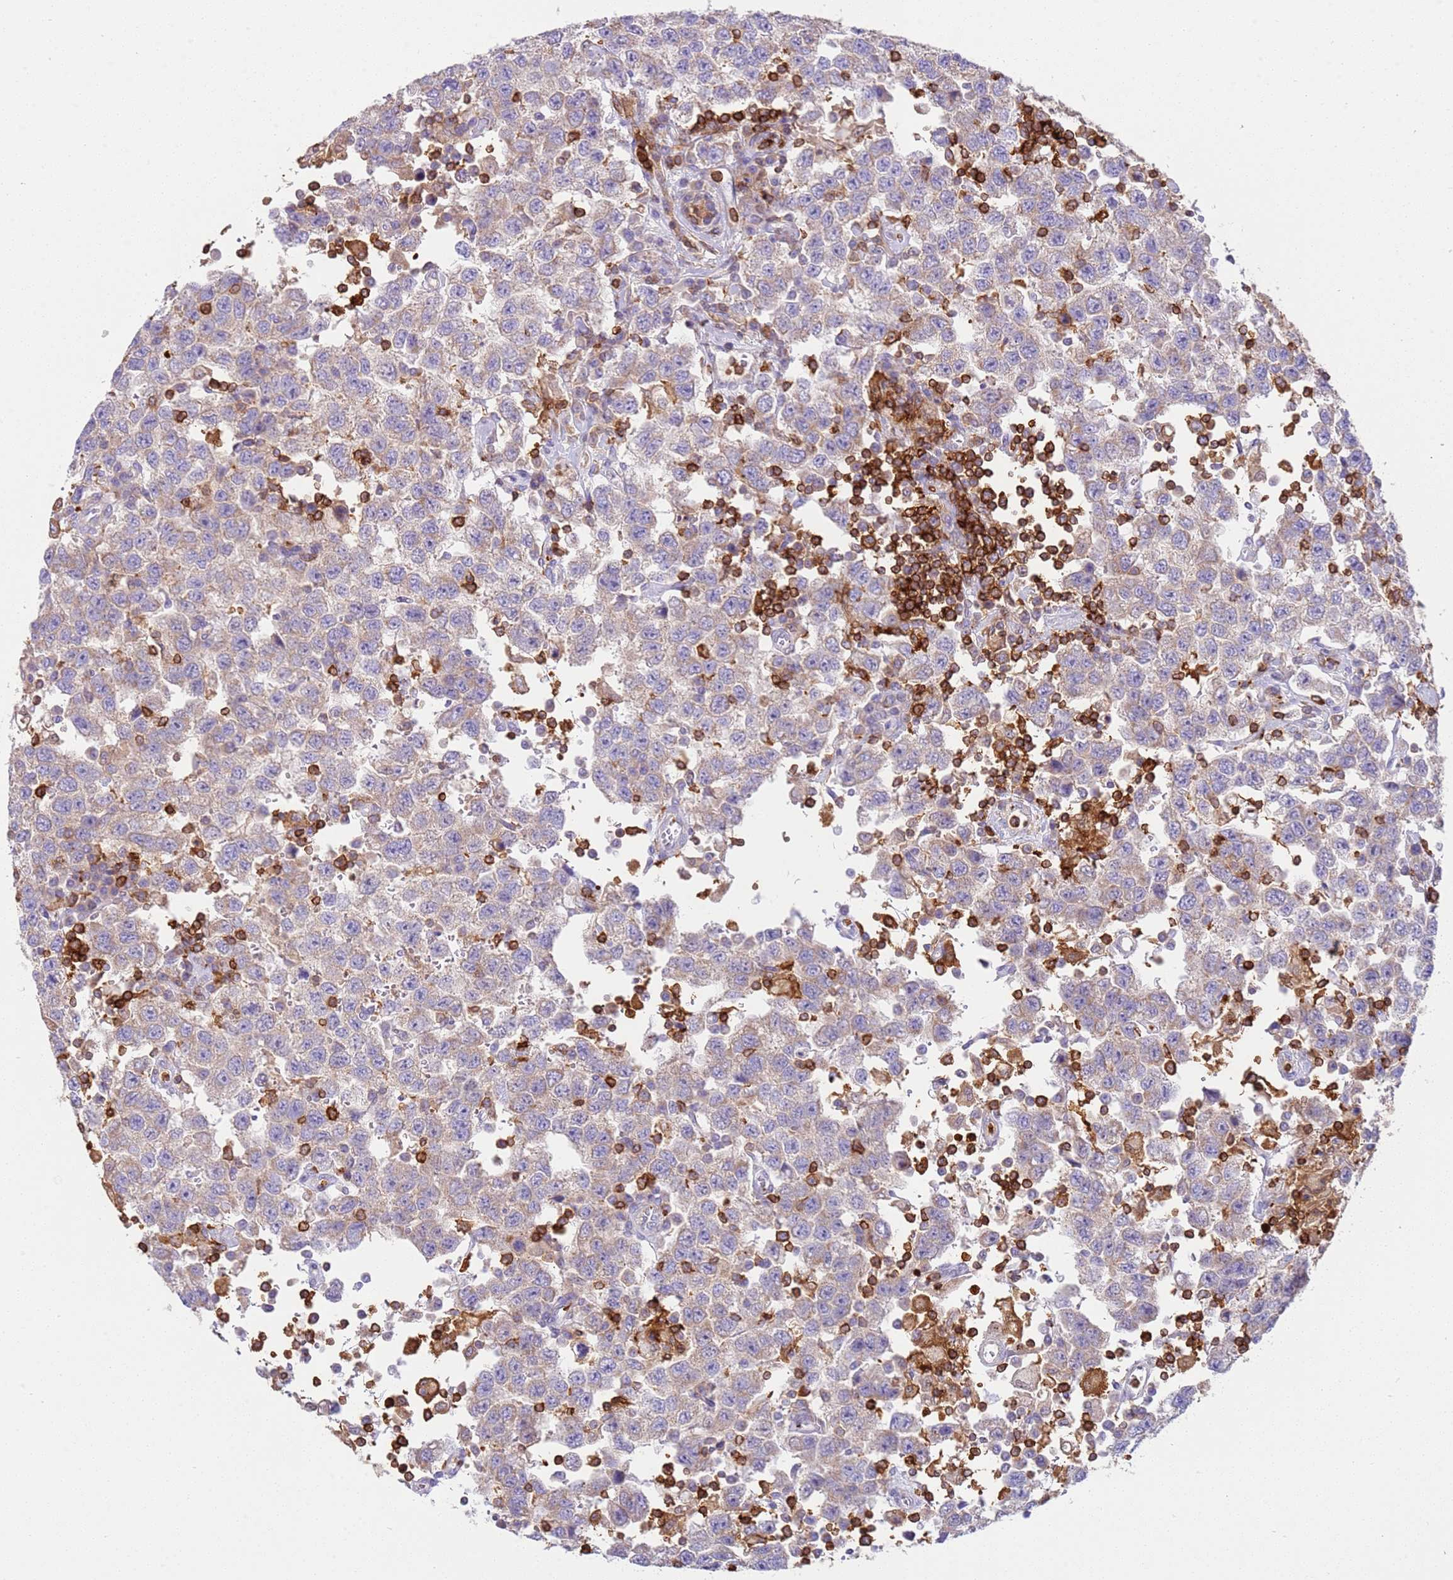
{"staining": {"intensity": "weak", "quantity": "<25%", "location": "cytoplasmic/membranous"}, "tissue": "testis cancer", "cell_type": "Tumor cells", "image_type": "cancer", "snomed": [{"axis": "morphology", "description": "Seminoma, NOS"}, {"axis": "topography", "description": "Testis"}], "caption": "Immunohistochemical staining of human seminoma (testis) shows no significant positivity in tumor cells.", "gene": "TTPAL", "patient": {"sex": "male", "age": 41}}